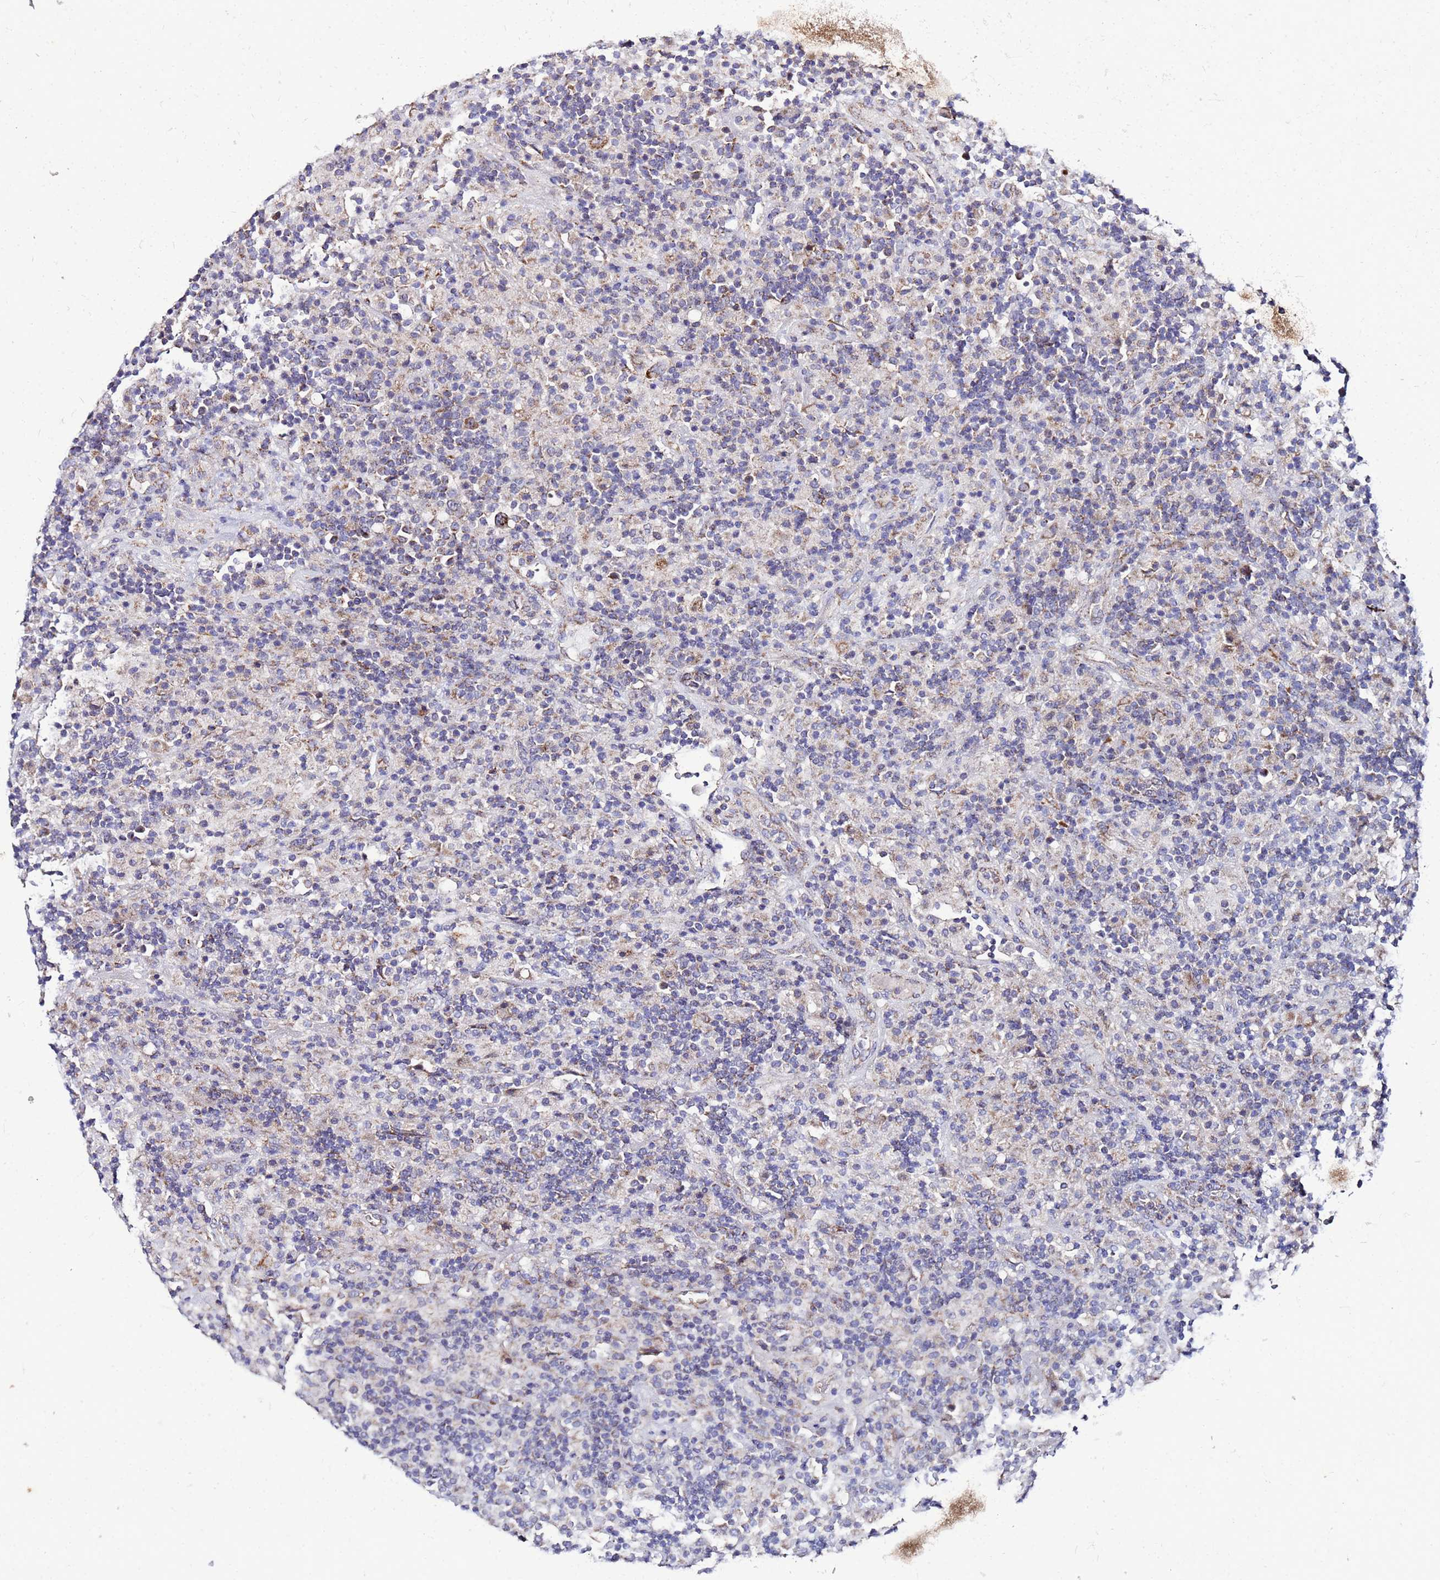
{"staining": {"intensity": "moderate", "quantity": "25%-75%", "location": "cytoplasmic/membranous"}, "tissue": "lymphoma", "cell_type": "Tumor cells", "image_type": "cancer", "snomed": [{"axis": "morphology", "description": "Hodgkin's disease, NOS"}, {"axis": "topography", "description": "Lymph node"}], "caption": "Lymphoma stained with DAB immunohistochemistry (IHC) exhibits medium levels of moderate cytoplasmic/membranous staining in approximately 25%-75% of tumor cells.", "gene": "FAHD2A", "patient": {"sex": "male", "age": 70}}